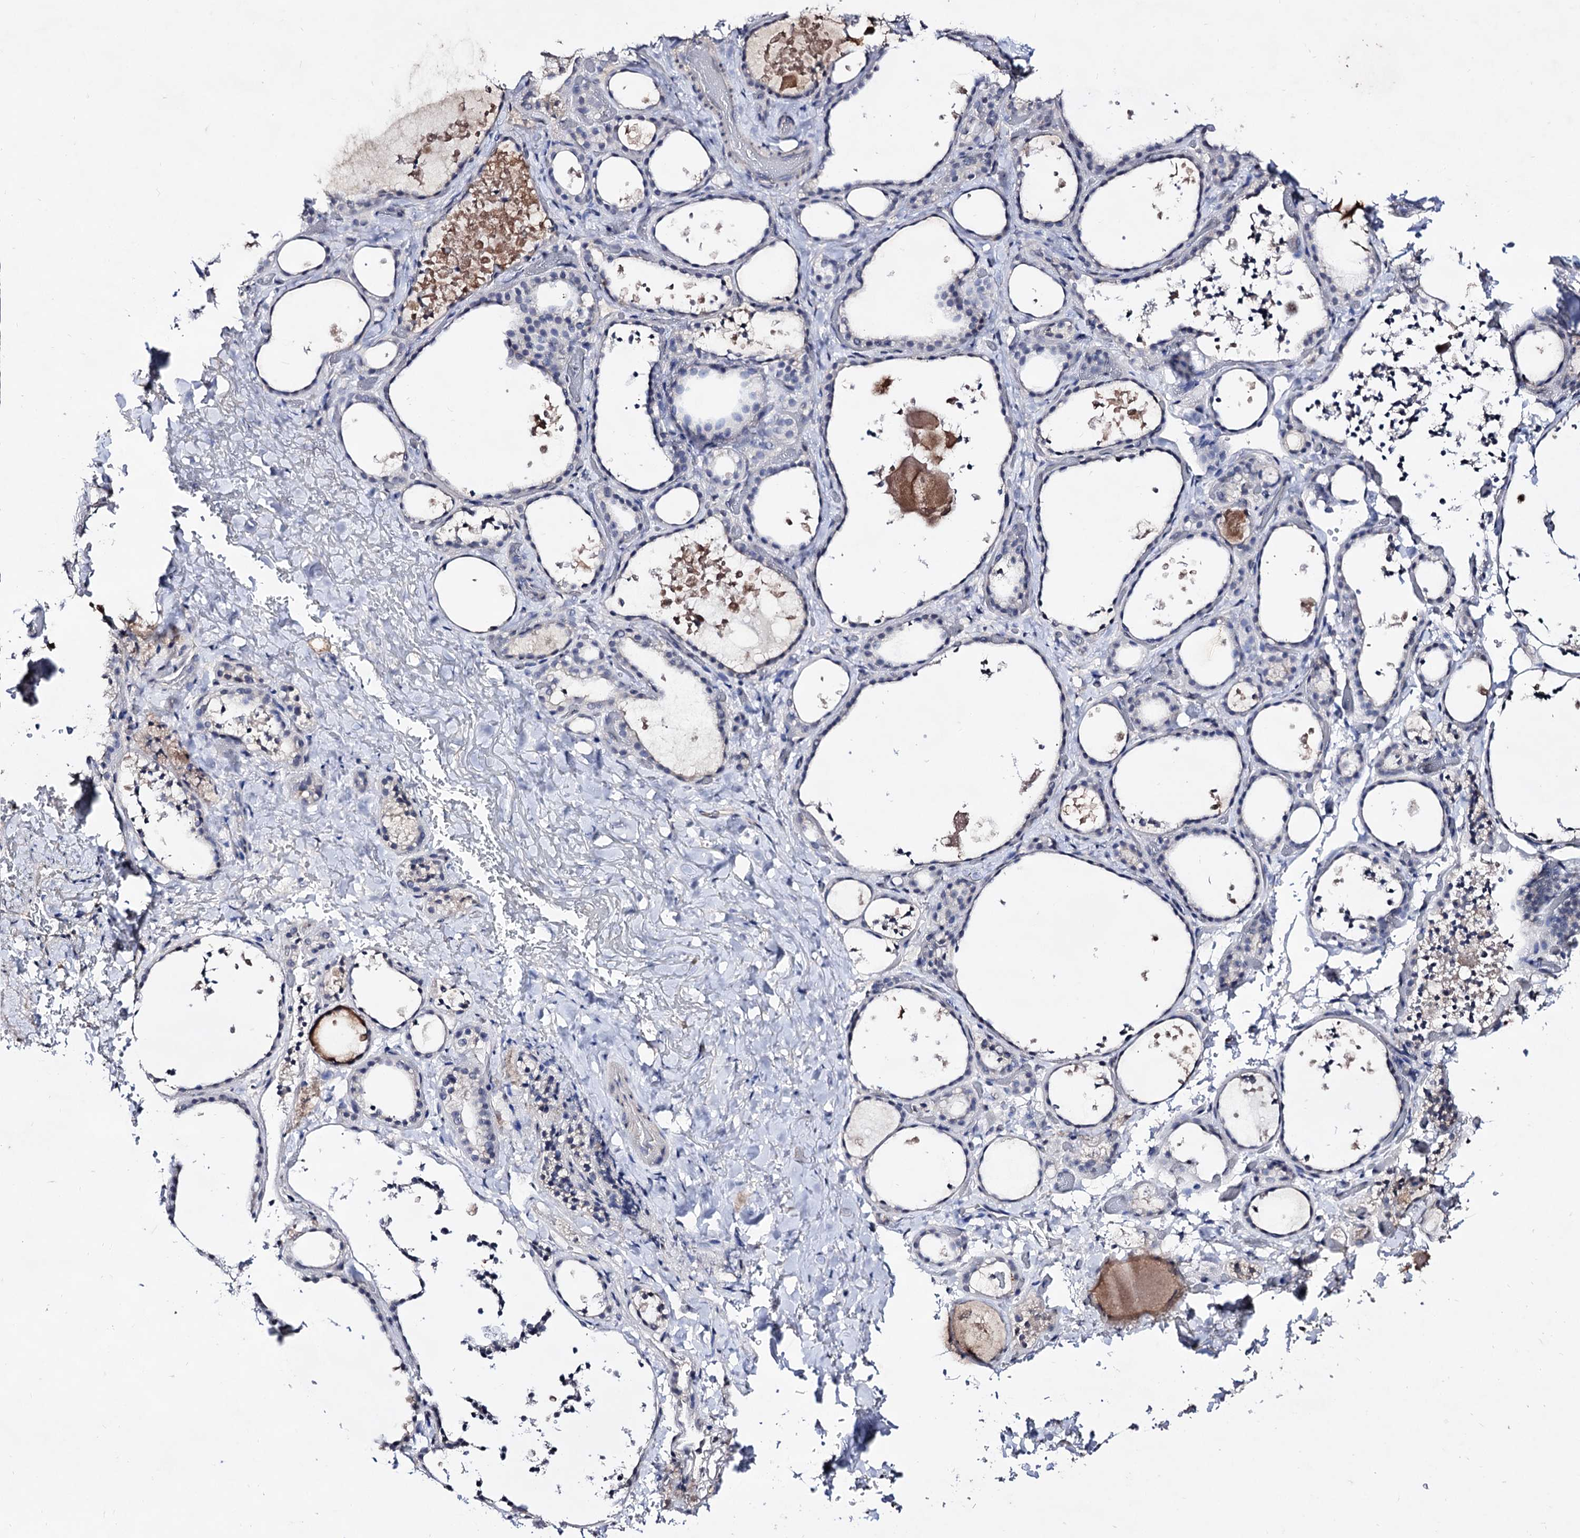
{"staining": {"intensity": "negative", "quantity": "none", "location": "none"}, "tissue": "thyroid gland", "cell_type": "Glandular cells", "image_type": "normal", "snomed": [{"axis": "morphology", "description": "Normal tissue, NOS"}, {"axis": "topography", "description": "Thyroid gland"}], "caption": "Histopathology image shows no protein expression in glandular cells of benign thyroid gland.", "gene": "PLIN1", "patient": {"sex": "female", "age": 44}}